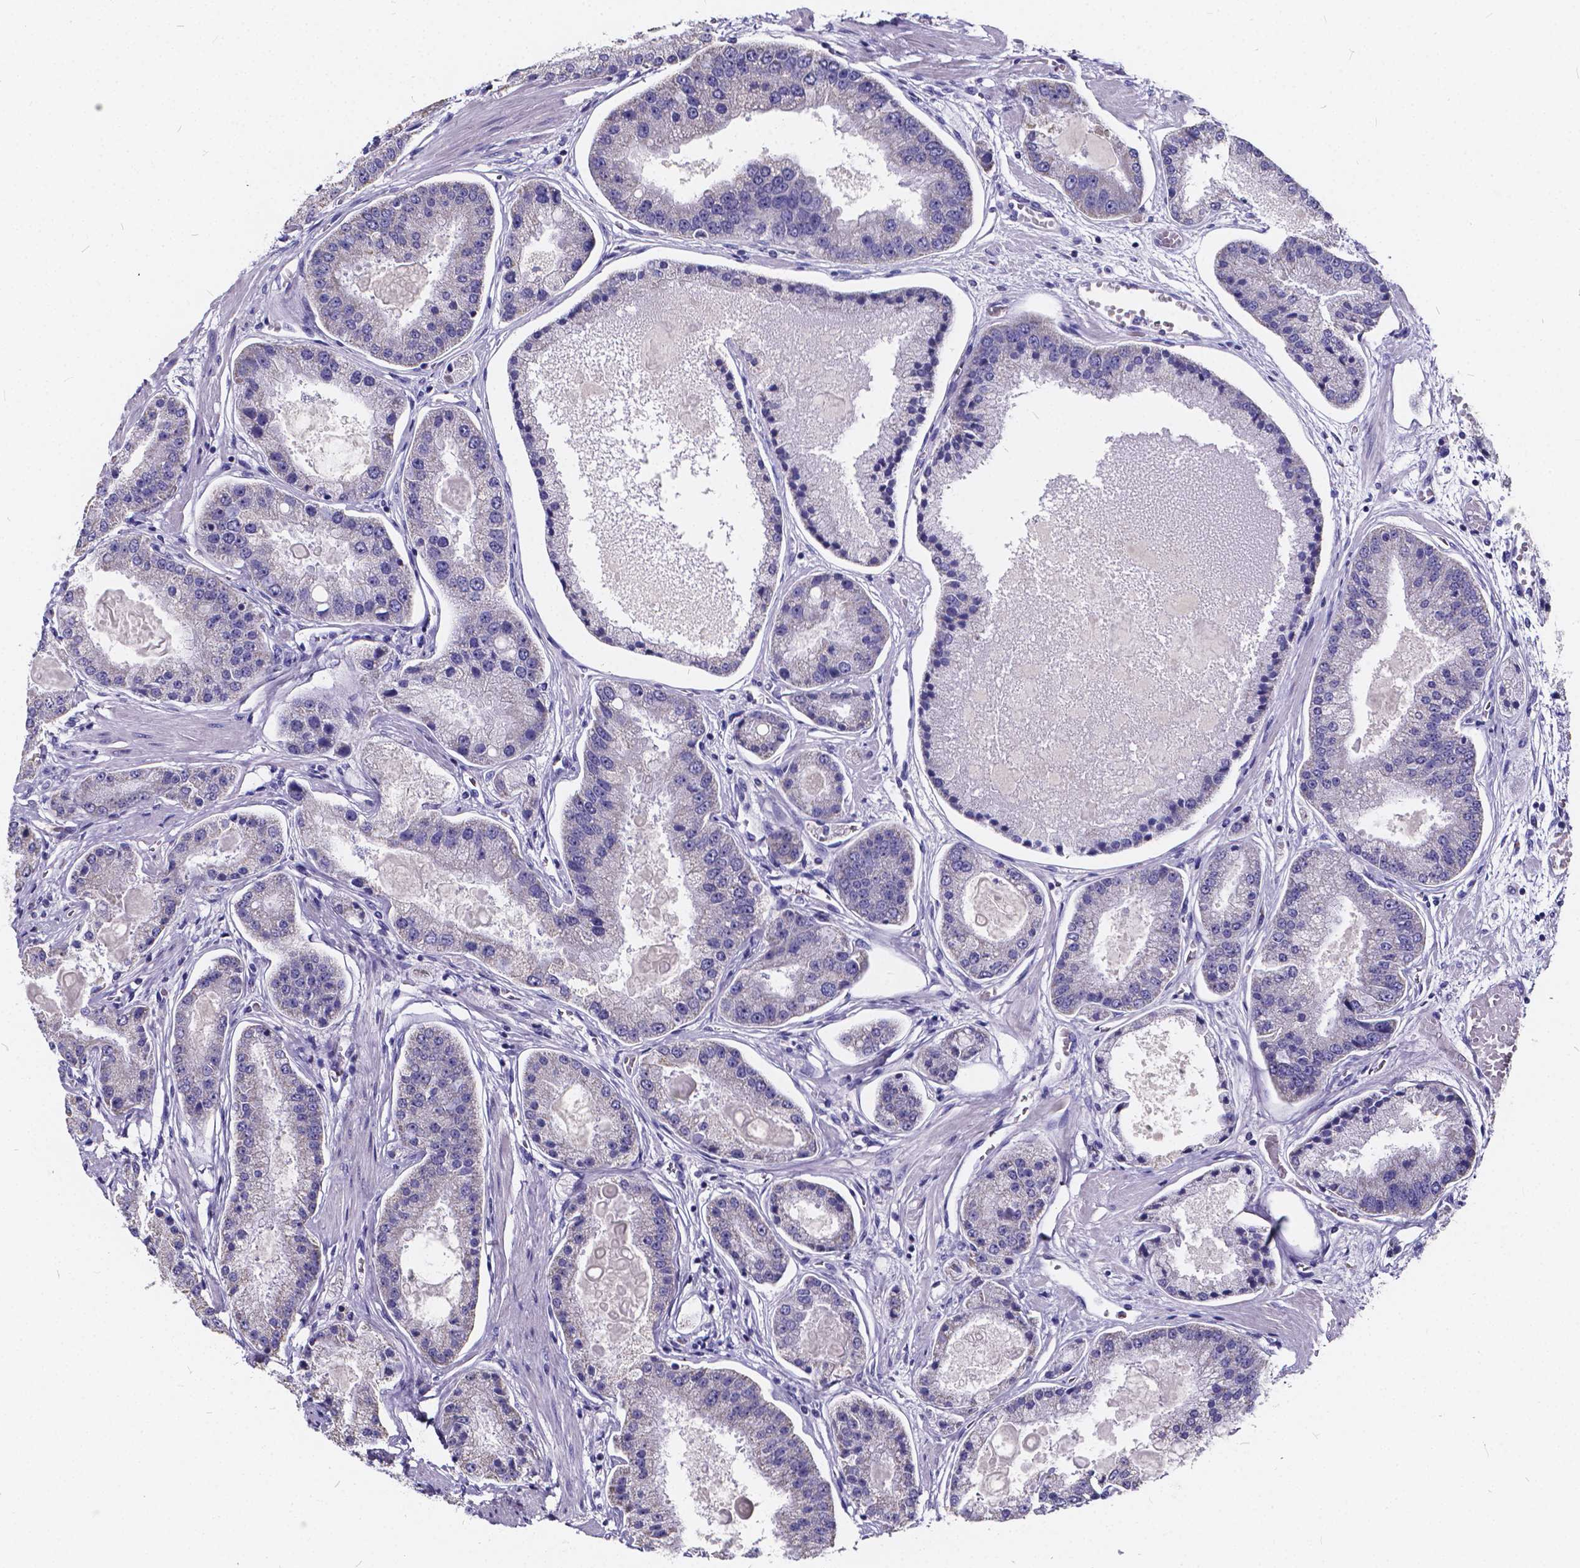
{"staining": {"intensity": "negative", "quantity": "none", "location": "none"}, "tissue": "prostate cancer", "cell_type": "Tumor cells", "image_type": "cancer", "snomed": [{"axis": "morphology", "description": "Adenocarcinoma, High grade"}, {"axis": "topography", "description": "Prostate"}], "caption": "This is an immunohistochemistry (IHC) micrograph of adenocarcinoma (high-grade) (prostate). There is no expression in tumor cells.", "gene": "SPEF2", "patient": {"sex": "male", "age": 67}}